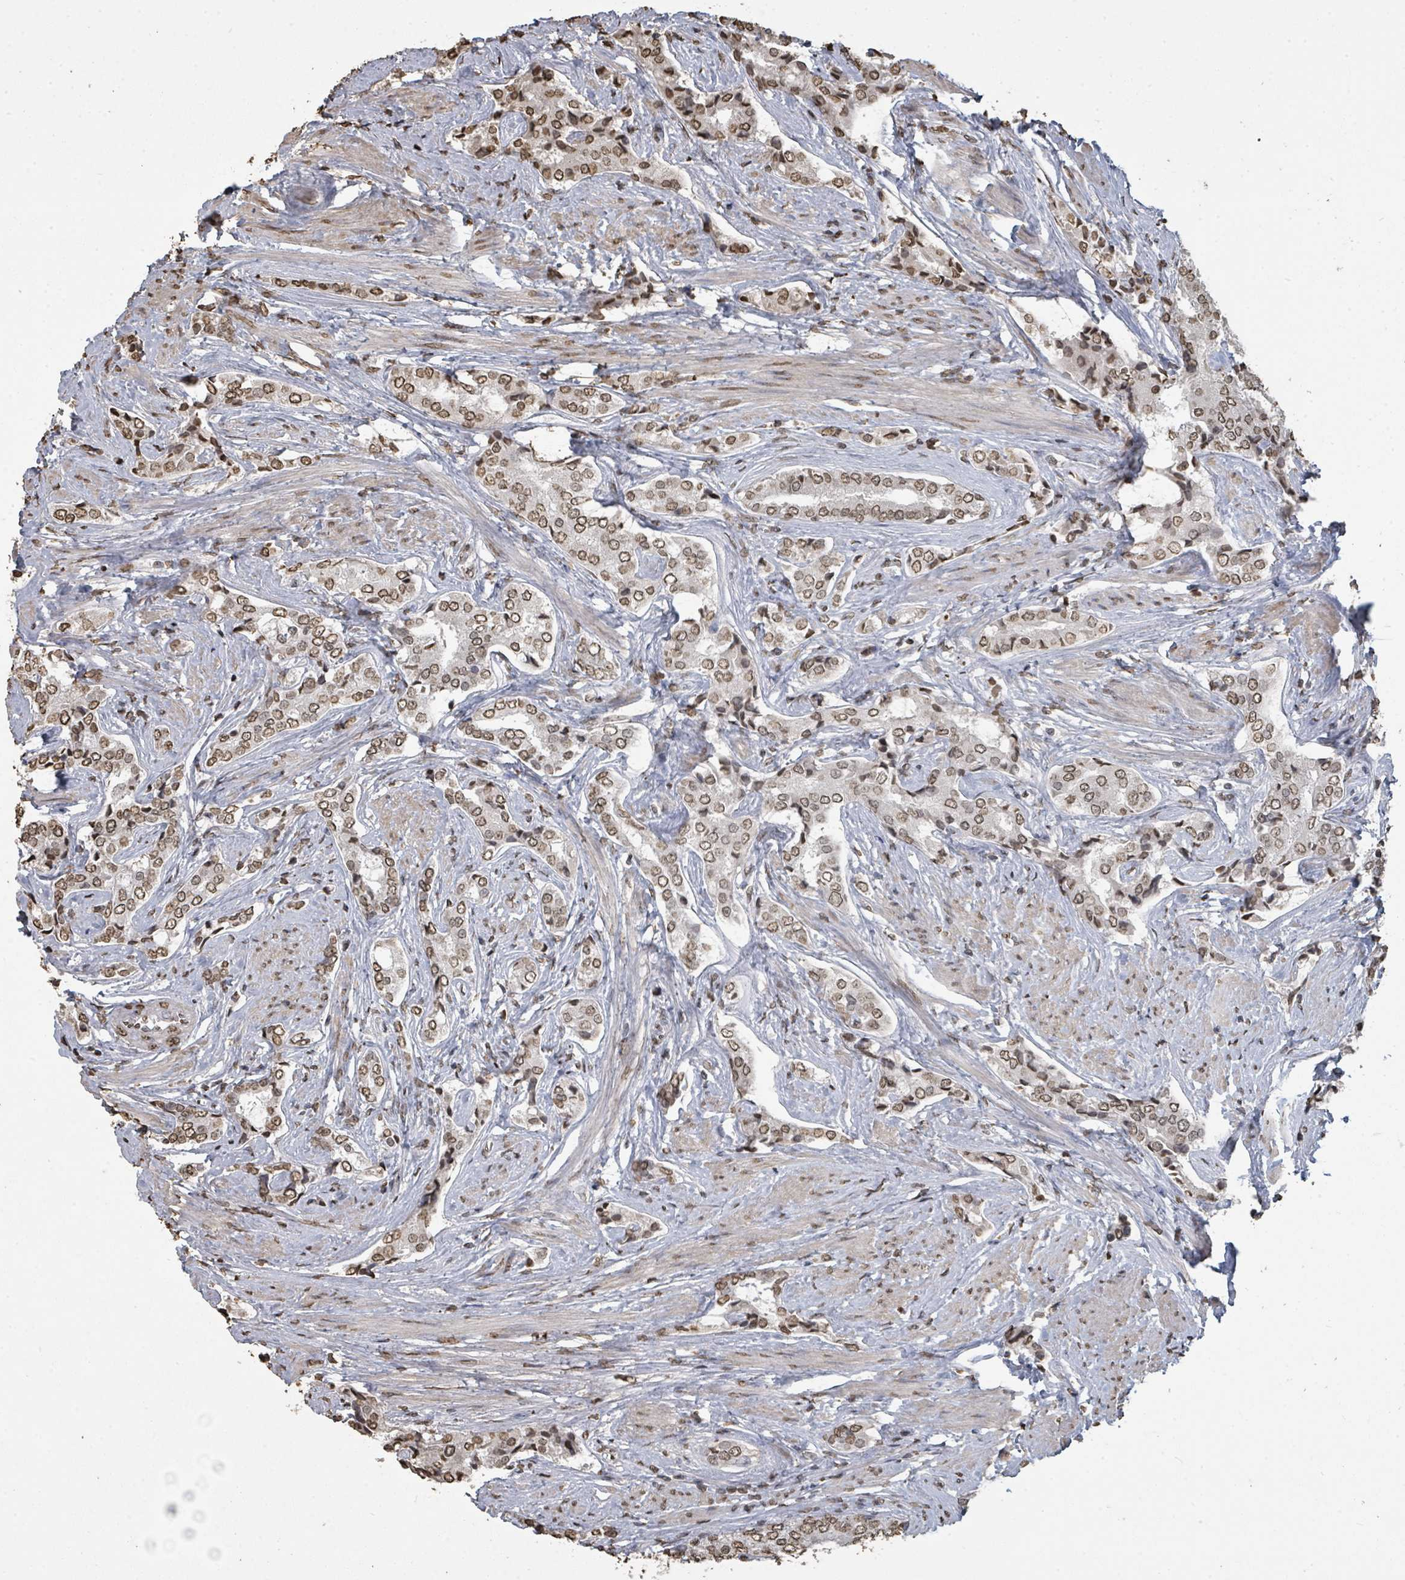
{"staining": {"intensity": "moderate", "quantity": ">75%", "location": "nuclear"}, "tissue": "prostate cancer", "cell_type": "Tumor cells", "image_type": "cancer", "snomed": [{"axis": "morphology", "description": "Adenocarcinoma, High grade"}, {"axis": "topography", "description": "Prostate"}], "caption": "Prostate adenocarcinoma (high-grade) was stained to show a protein in brown. There is medium levels of moderate nuclear staining in approximately >75% of tumor cells. The staining was performed using DAB (3,3'-diaminobenzidine) to visualize the protein expression in brown, while the nuclei were stained in blue with hematoxylin (Magnification: 20x).", "gene": "MRPS12", "patient": {"sex": "male", "age": 71}}